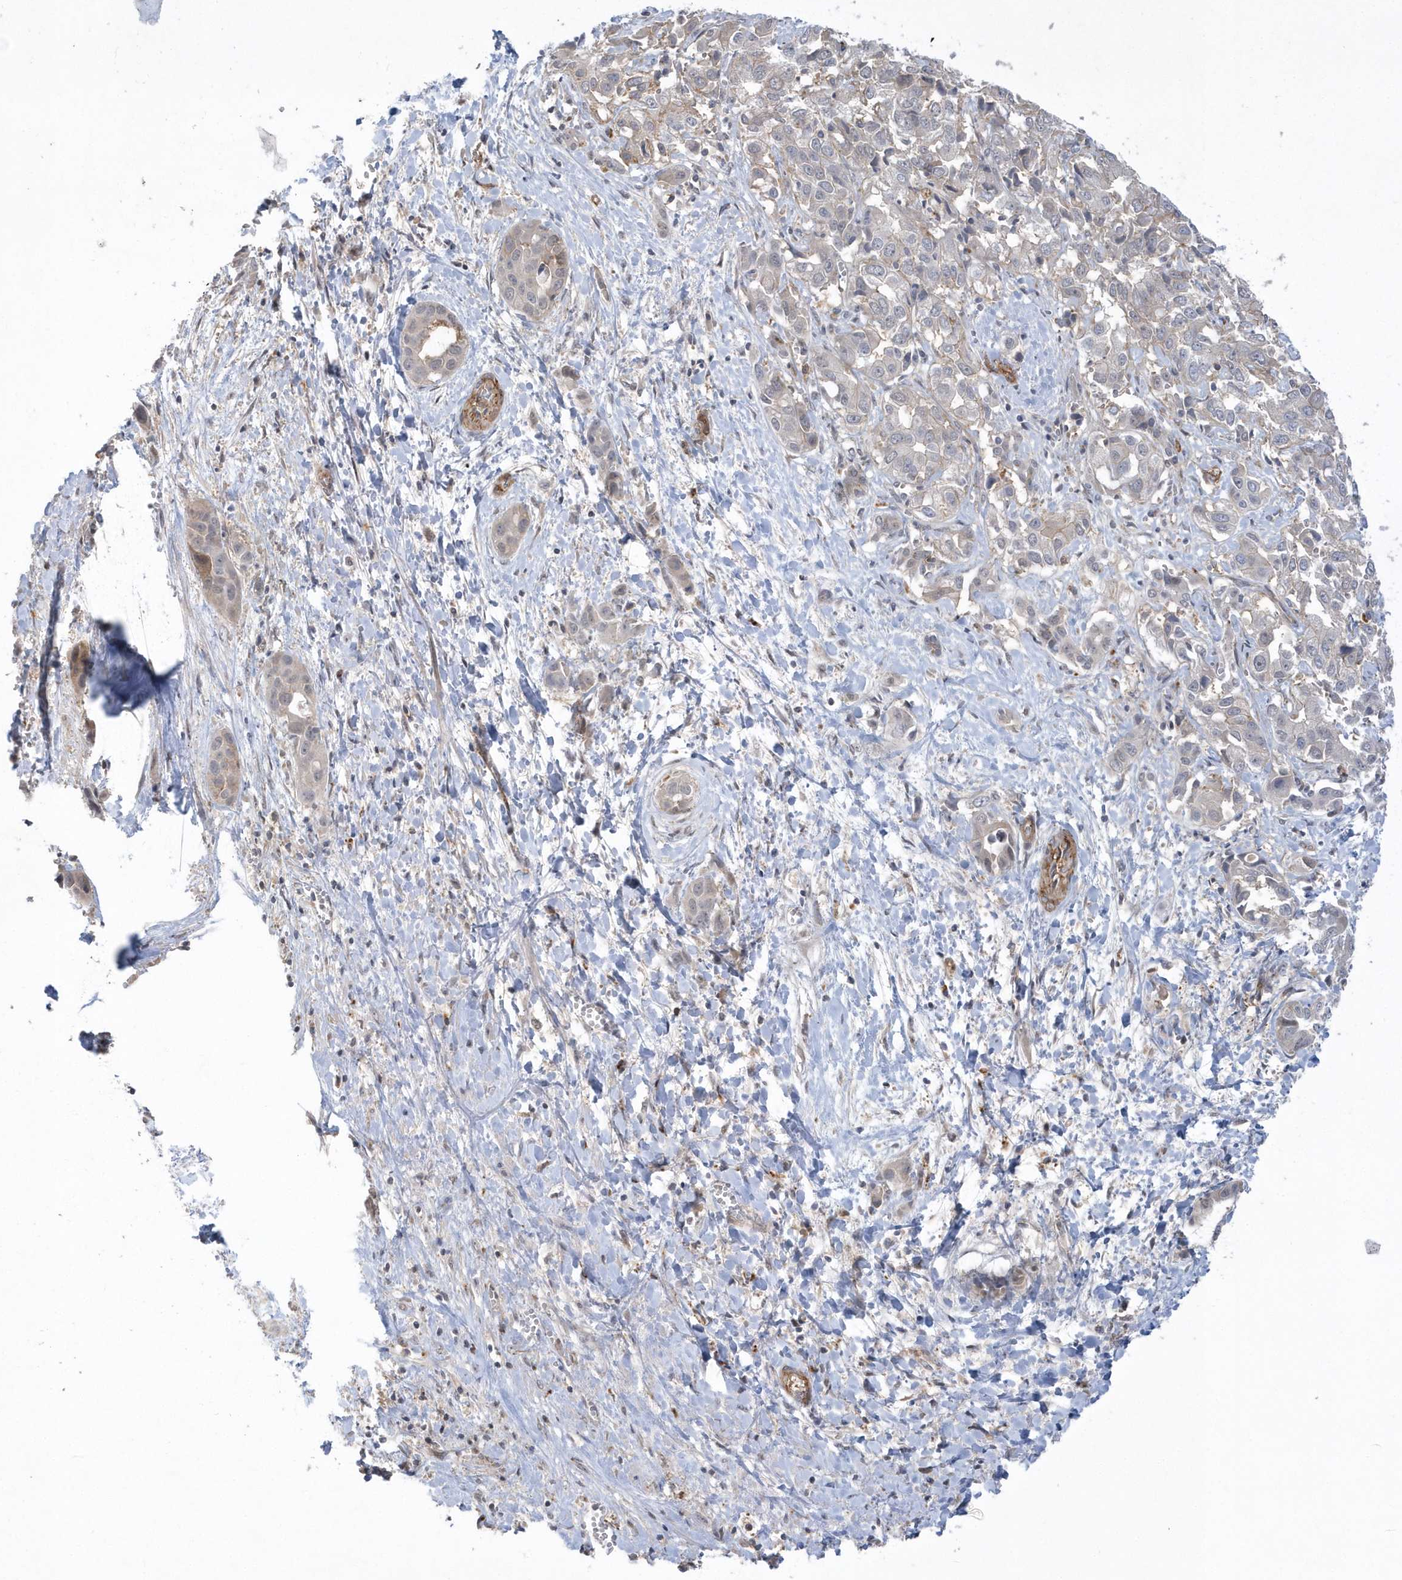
{"staining": {"intensity": "weak", "quantity": "25%-75%", "location": "cytoplasmic/membranous"}, "tissue": "liver cancer", "cell_type": "Tumor cells", "image_type": "cancer", "snomed": [{"axis": "morphology", "description": "Cholangiocarcinoma"}, {"axis": "topography", "description": "Liver"}], "caption": "An IHC micrograph of neoplastic tissue is shown. Protein staining in brown shows weak cytoplasmic/membranous positivity in liver cancer within tumor cells.", "gene": "CRIP3", "patient": {"sex": "female", "age": 52}}